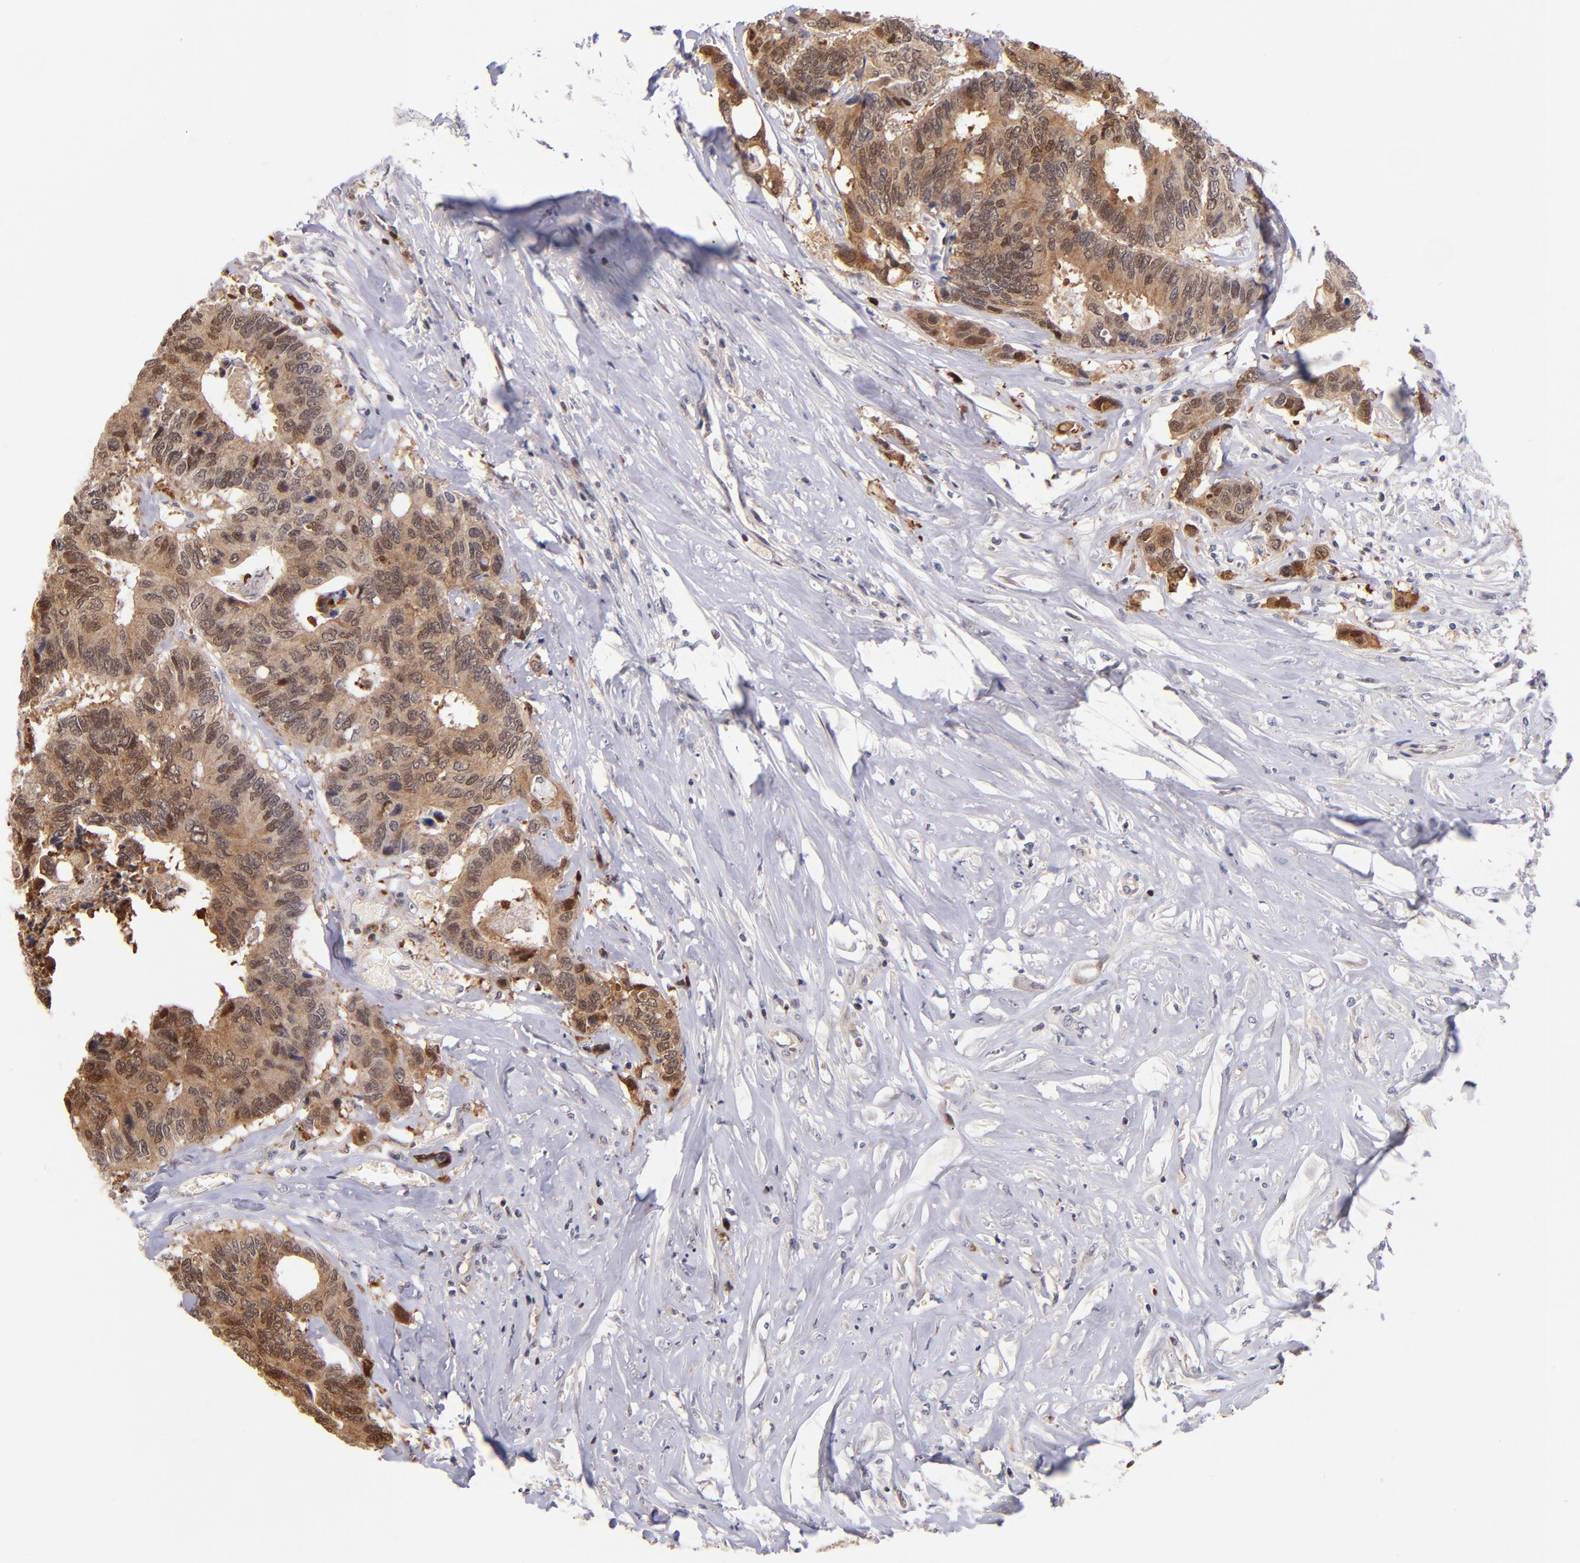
{"staining": {"intensity": "strong", "quantity": ">75%", "location": "cytoplasmic/membranous,nuclear"}, "tissue": "colorectal cancer", "cell_type": "Tumor cells", "image_type": "cancer", "snomed": [{"axis": "morphology", "description": "Adenocarcinoma, NOS"}, {"axis": "topography", "description": "Rectum"}], "caption": "A histopathology image of adenocarcinoma (colorectal) stained for a protein demonstrates strong cytoplasmic/membranous and nuclear brown staining in tumor cells.", "gene": "YWHAB", "patient": {"sex": "male", "age": 55}}